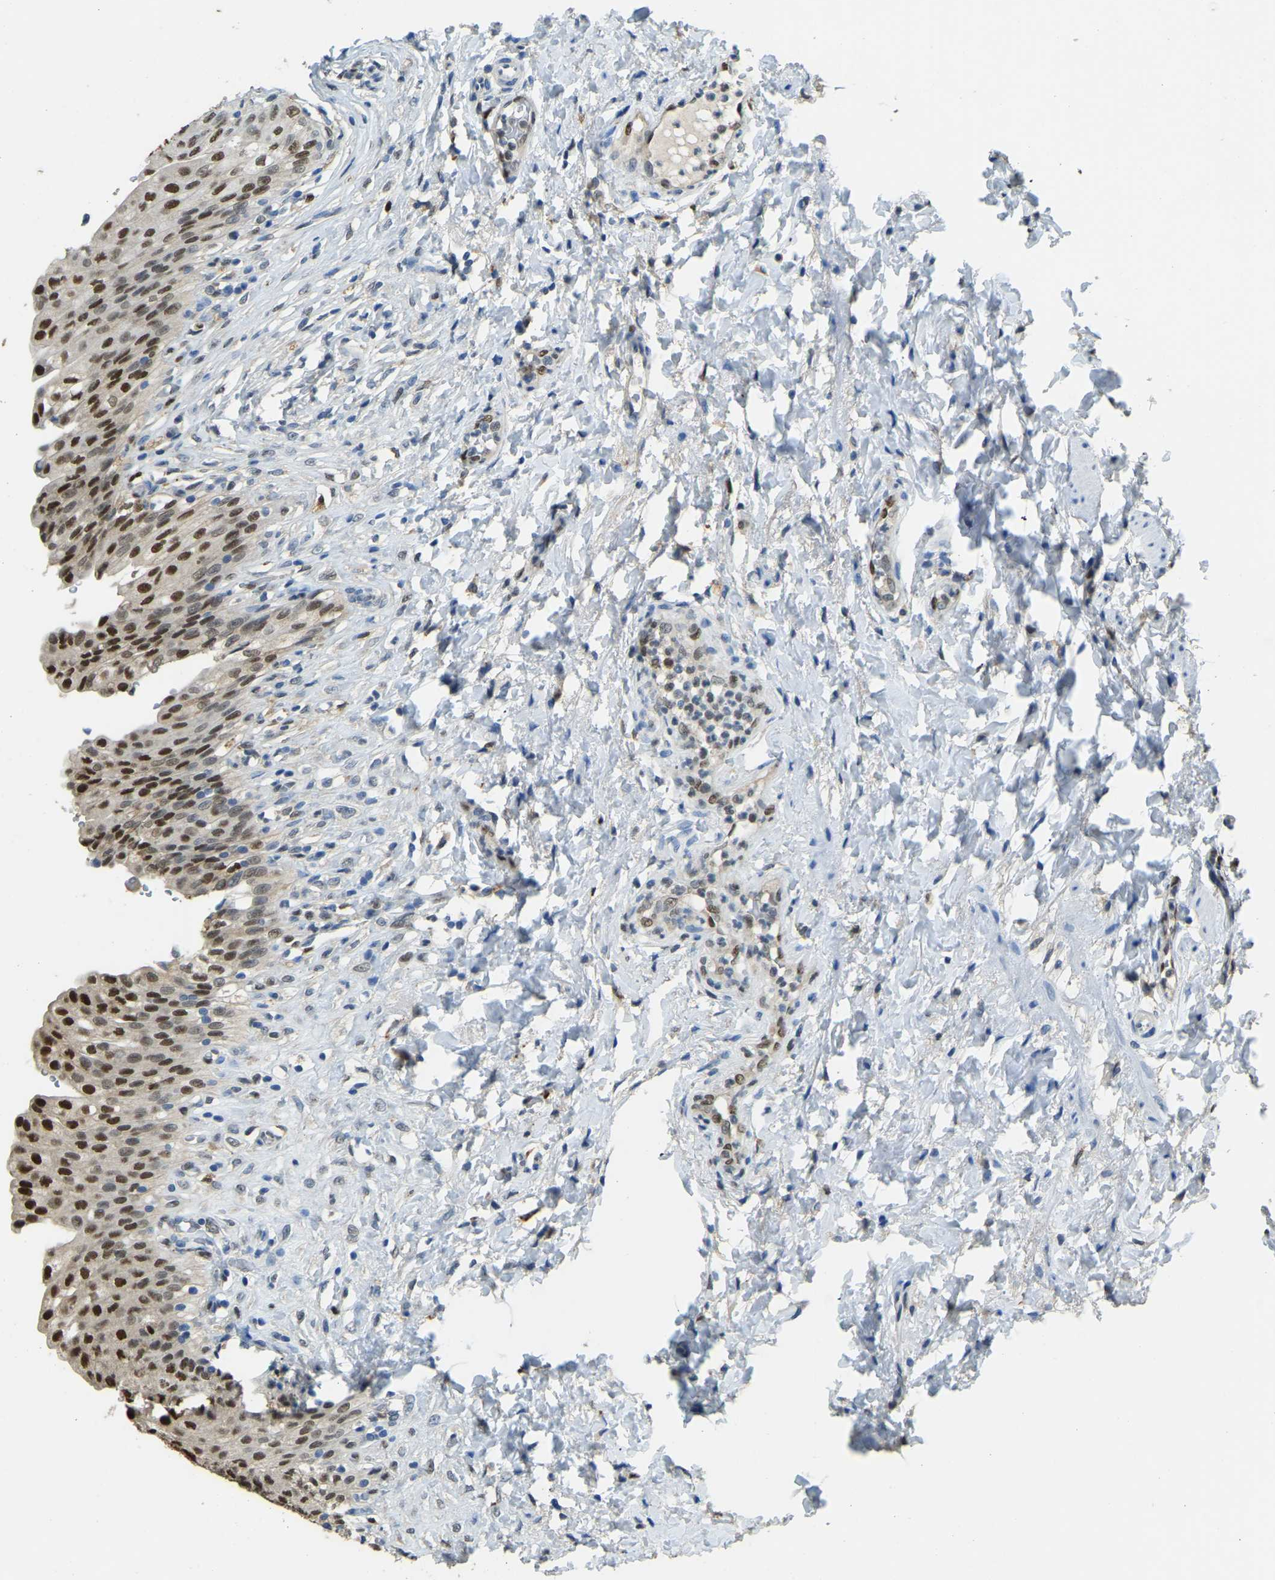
{"staining": {"intensity": "strong", "quantity": ">75%", "location": "cytoplasmic/membranous,nuclear"}, "tissue": "urinary bladder", "cell_type": "Urothelial cells", "image_type": "normal", "snomed": [{"axis": "morphology", "description": "Urothelial carcinoma, High grade"}, {"axis": "topography", "description": "Urinary bladder"}], "caption": "Immunohistochemistry of benign urinary bladder displays high levels of strong cytoplasmic/membranous,nuclear staining in approximately >75% of urothelial cells. The staining was performed using DAB, with brown indicating positive protein expression. Nuclei are stained blue with hematoxylin.", "gene": "NANS", "patient": {"sex": "male", "age": 46}}